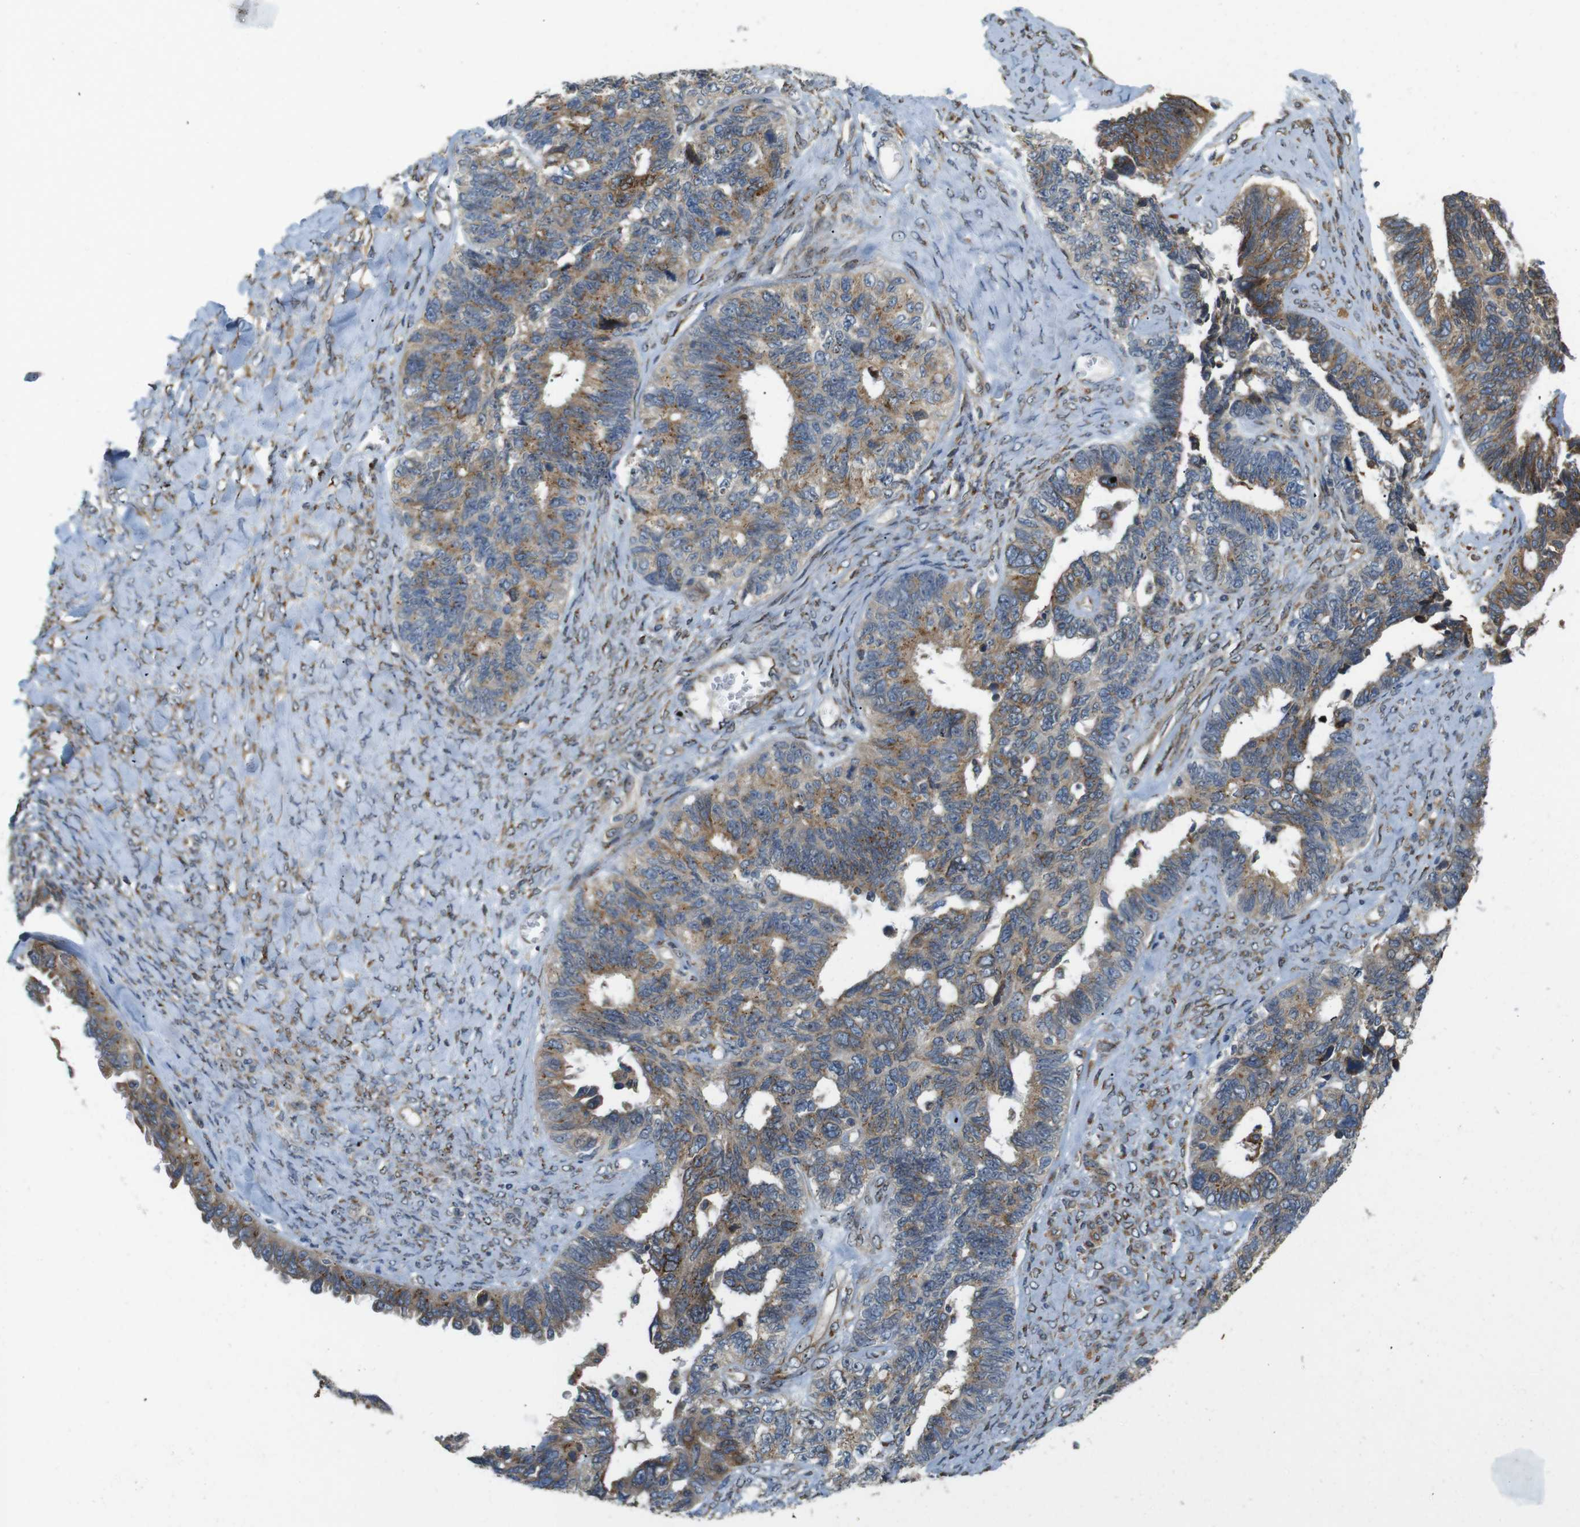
{"staining": {"intensity": "moderate", "quantity": ">75%", "location": "cytoplasmic/membranous"}, "tissue": "ovarian cancer", "cell_type": "Tumor cells", "image_type": "cancer", "snomed": [{"axis": "morphology", "description": "Cystadenocarcinoma, serous, NOS"}, {"axis": "topography", "description": "Ovary"}], "caption": "A brown stain shows moderate cytoplasmic/membranous expression of a protein in serous cystadenocarcinoma (ovarian) tumor cells.", "gene": "TMEM143", "patient": {"sex": "female", "age": 79}}